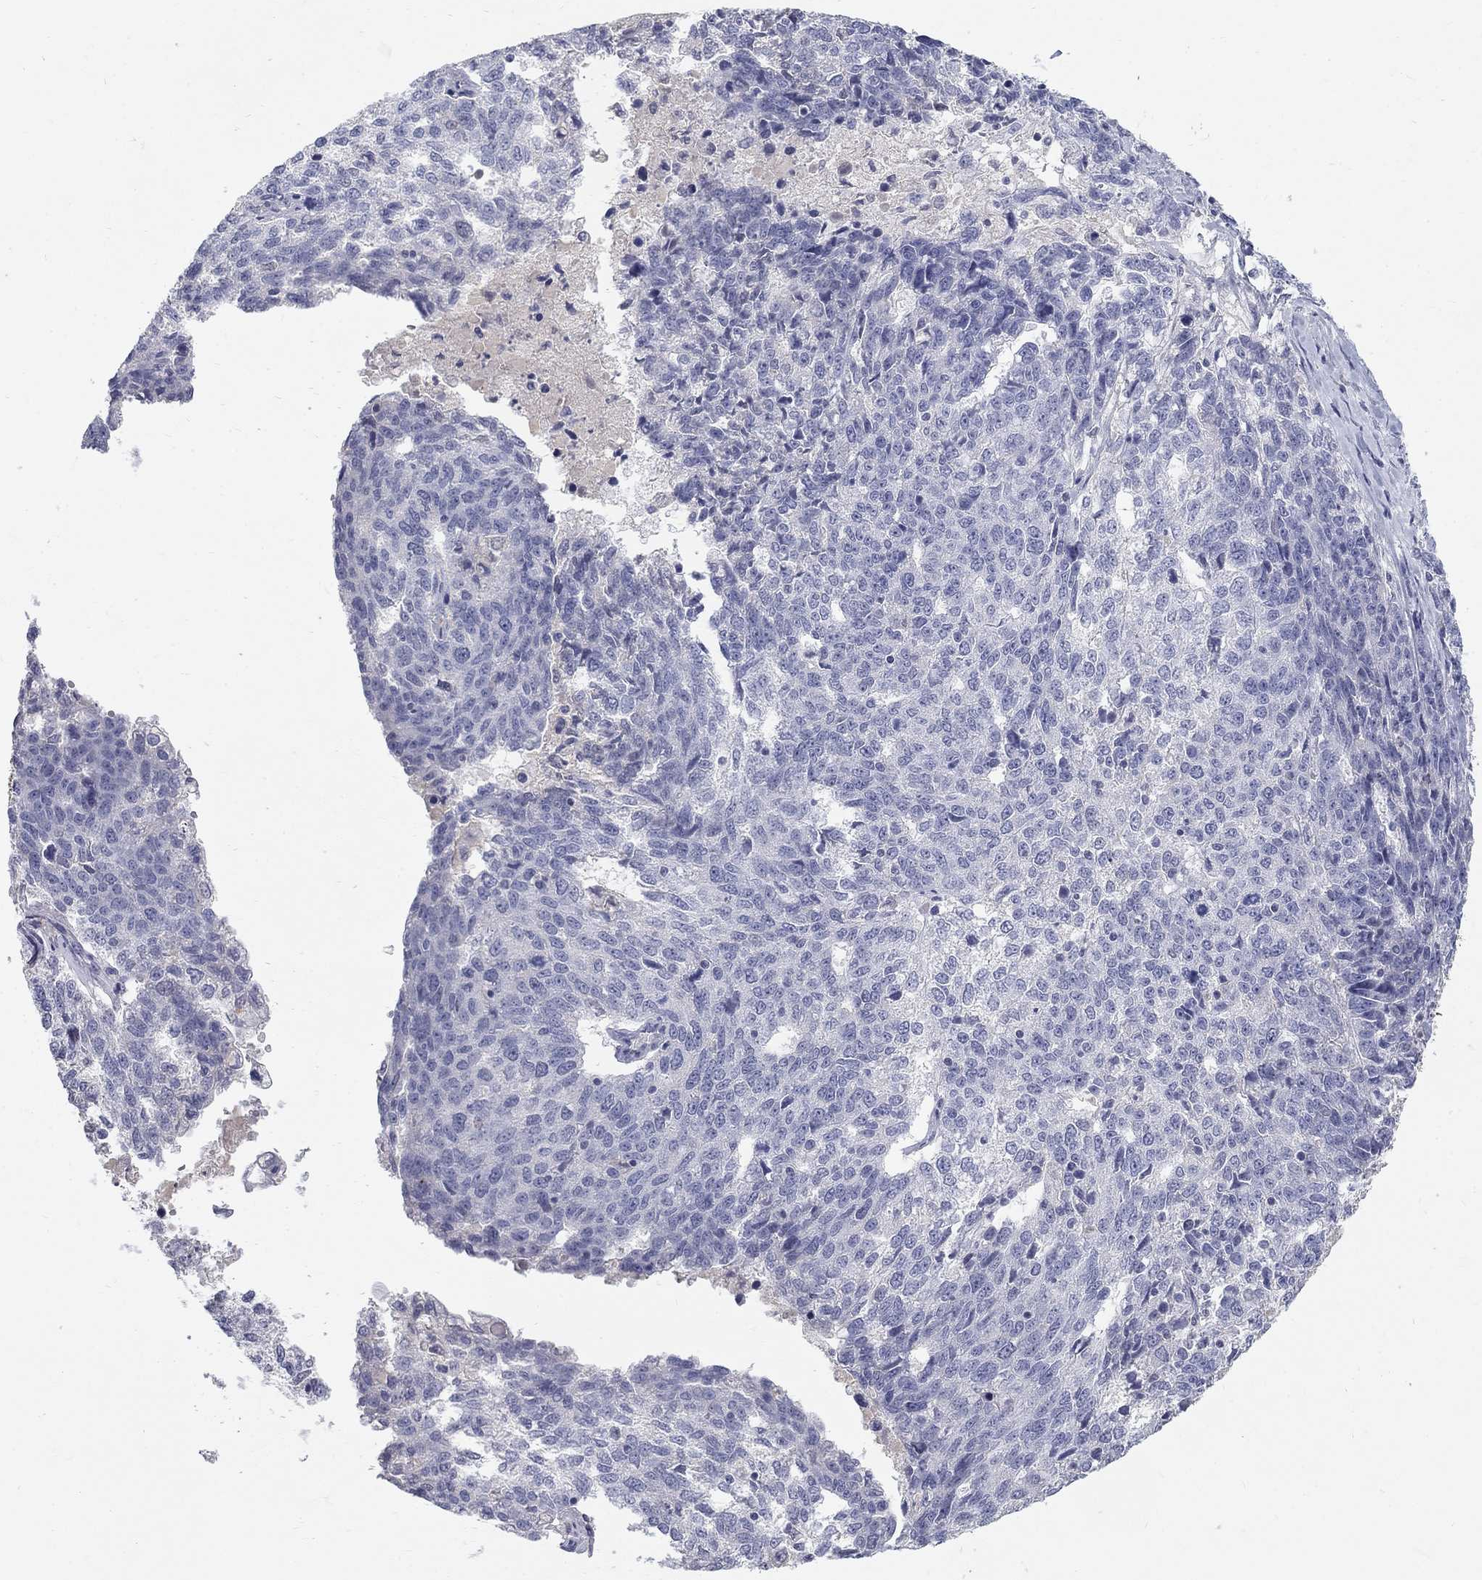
{"staining": {"intensity": "negative", "quantity": "none", "location": "none"}, "tissue": "ovarian cancer", "cell_type": "Tumor cells", "image_type": "cancer", "snomed": [{"axis": "morphology", "description": "Cystadenocarcinoma, serous, NOS"}, {"axis": "topography", "description": "Ovary"}], "caption": "Ovarian cancer stained for a protein using IHC reveals no staining tumor cells.", "gene": "PTH1R", "patient": {"sex": "female", "age": 71}}